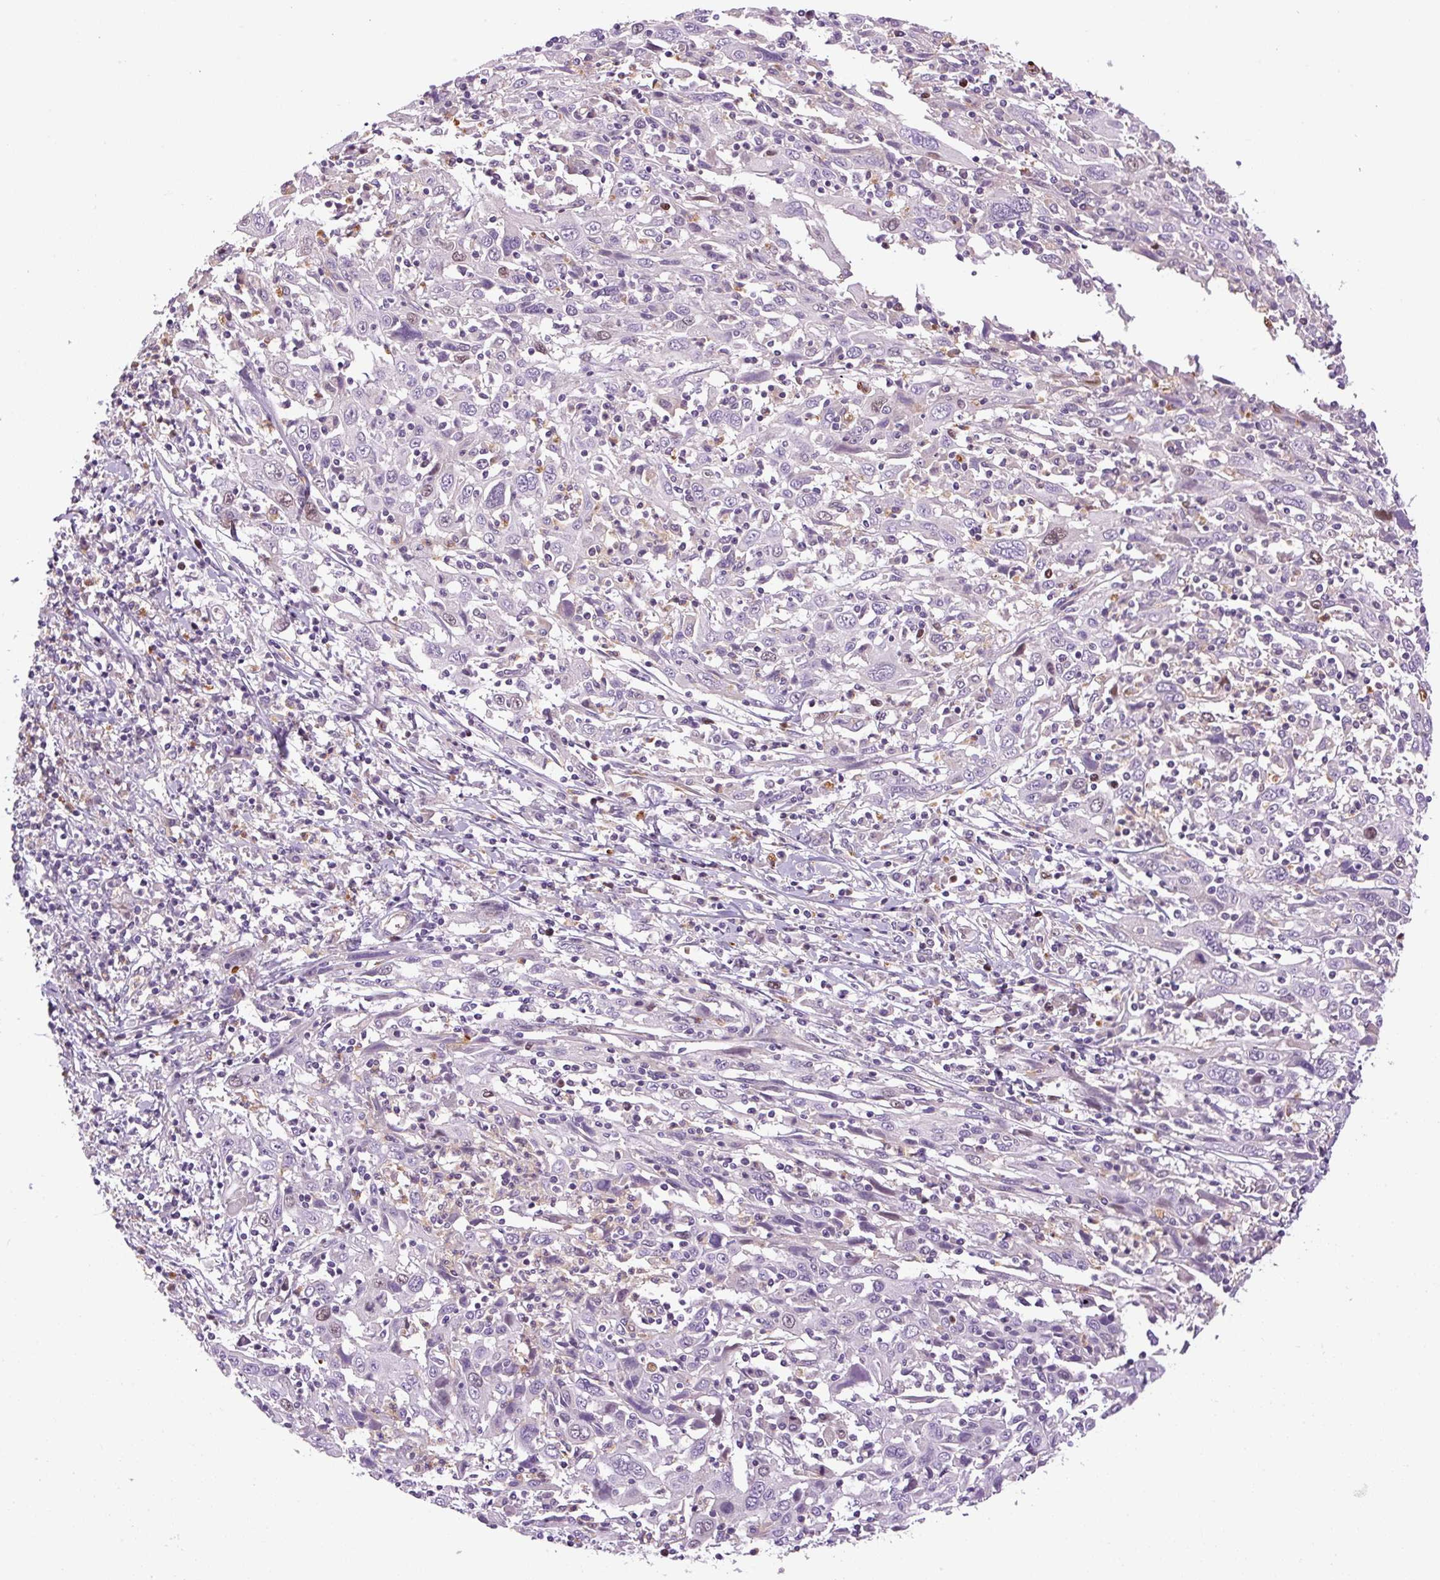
{"staining": {"intensity": "moderate", "quantity": "<25%", "location": "nuclear"}, "tissue": "cervical cancer", "cell_type": "Tumor cells", "image_type": "cancer", "snomed": [{"axis": "morphology", "description": "Squamous cell carcinoma, NOS"}, {"axis": "topography", "description": "Cervix"}], "caption": "Human squamous cell carcinoma (cervical) stained with a brown dye demonstrates moderate nuclear positive positivity in approximately <25% of tumor cells.", "gene": "KIFC1", "patient": {"sex": "female", "age": 46}}